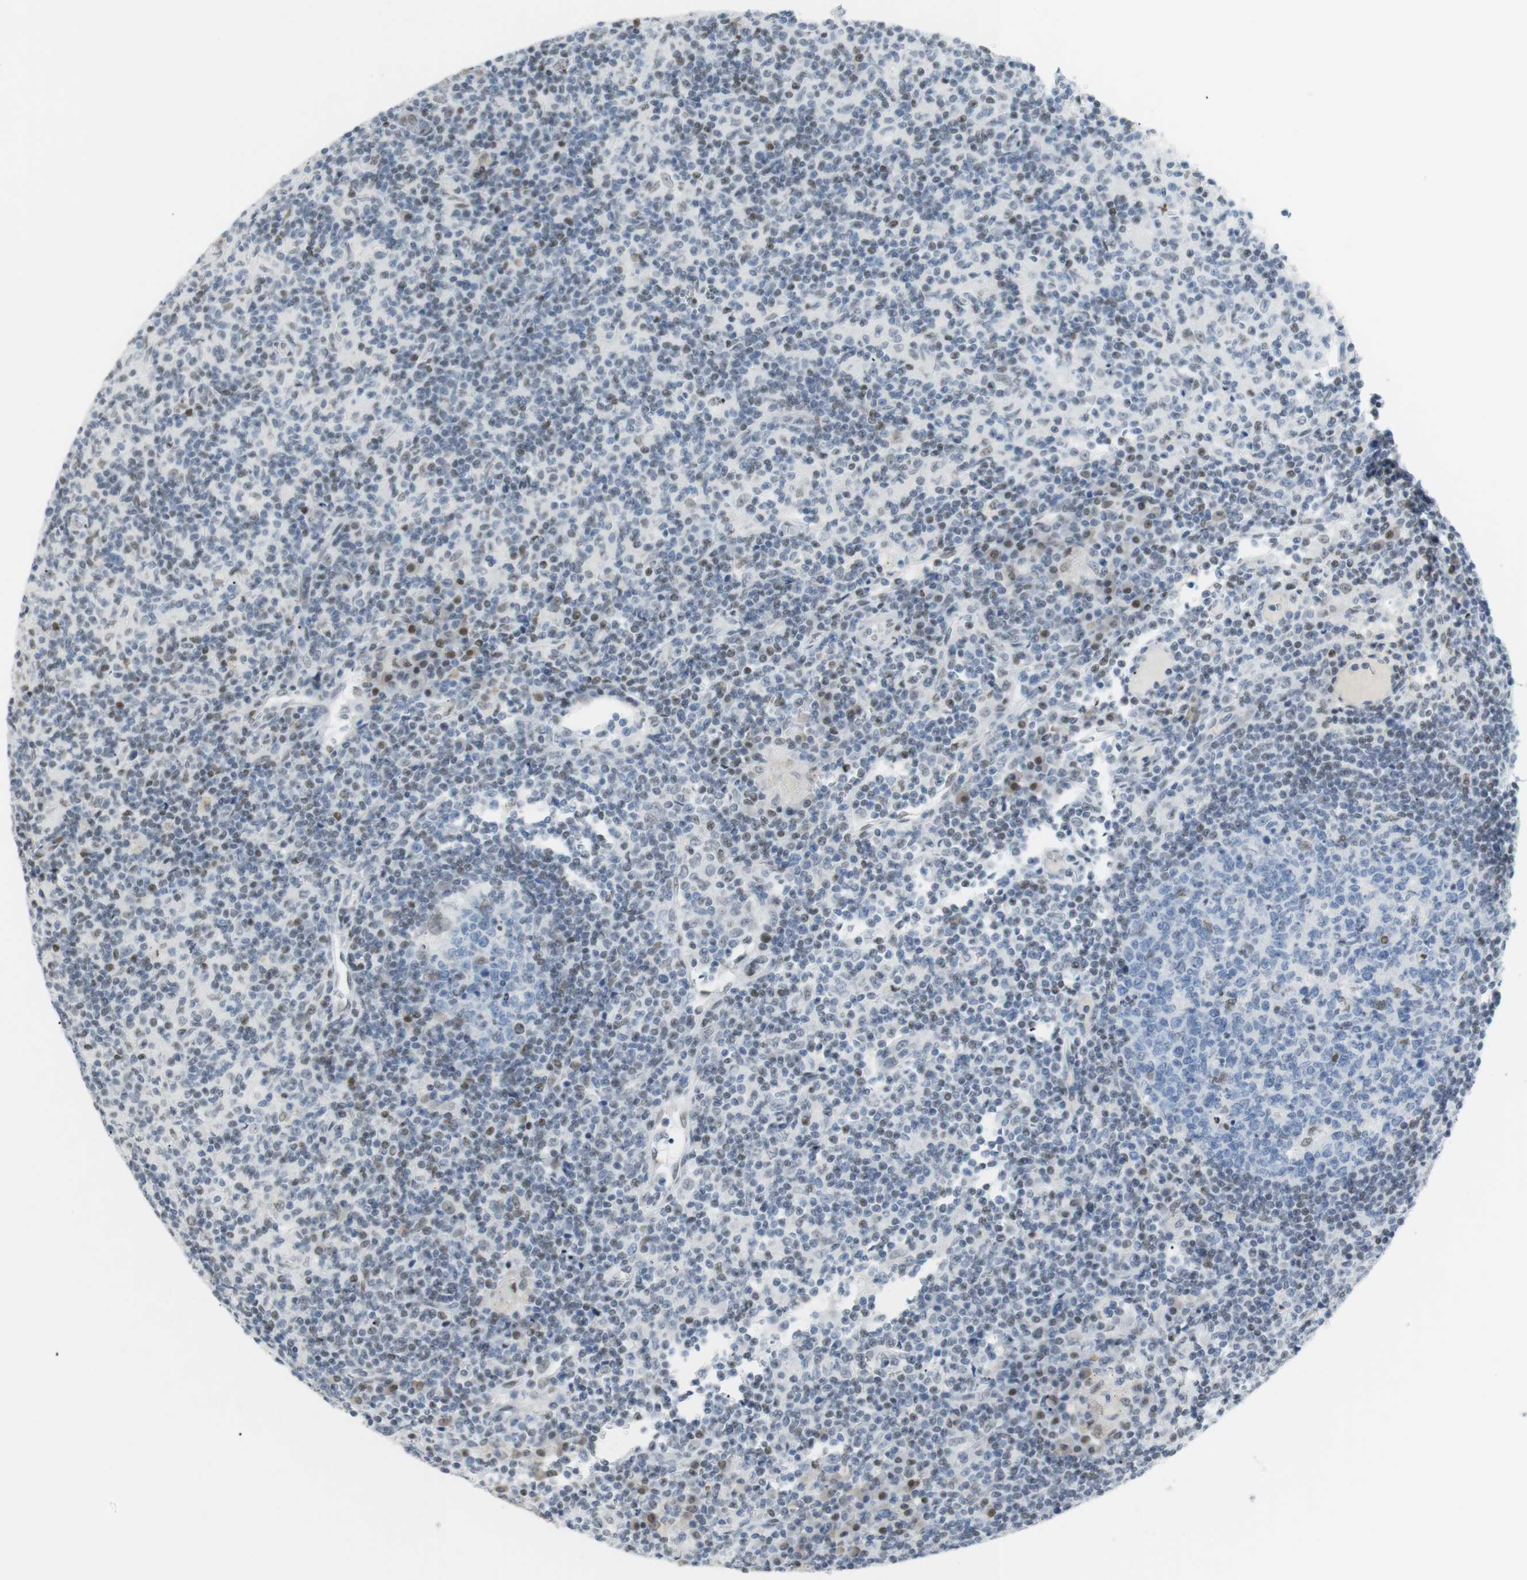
{"staining": {"intensity": "strong", "quantity": "<25%", "location": "nuclear"}, "tissue": "lymph node", "cell_type": "Germinal center cells", "image_type": "normal", "snomed": [{"axis": "morphology", "description": "Normal tissue, NOS"}, {"axis": "morphology", "description": "Inflammation, NOS"}, {"axis": "topography", "description": "Lymph node"}], "caption": "Immunohistochemical staining of normal human lymph node shows strong nuclear protein staining in approximately <25% of germinal center cells.", "gene": "BMI1", "patient": {"sex": "male", "age": 55}}